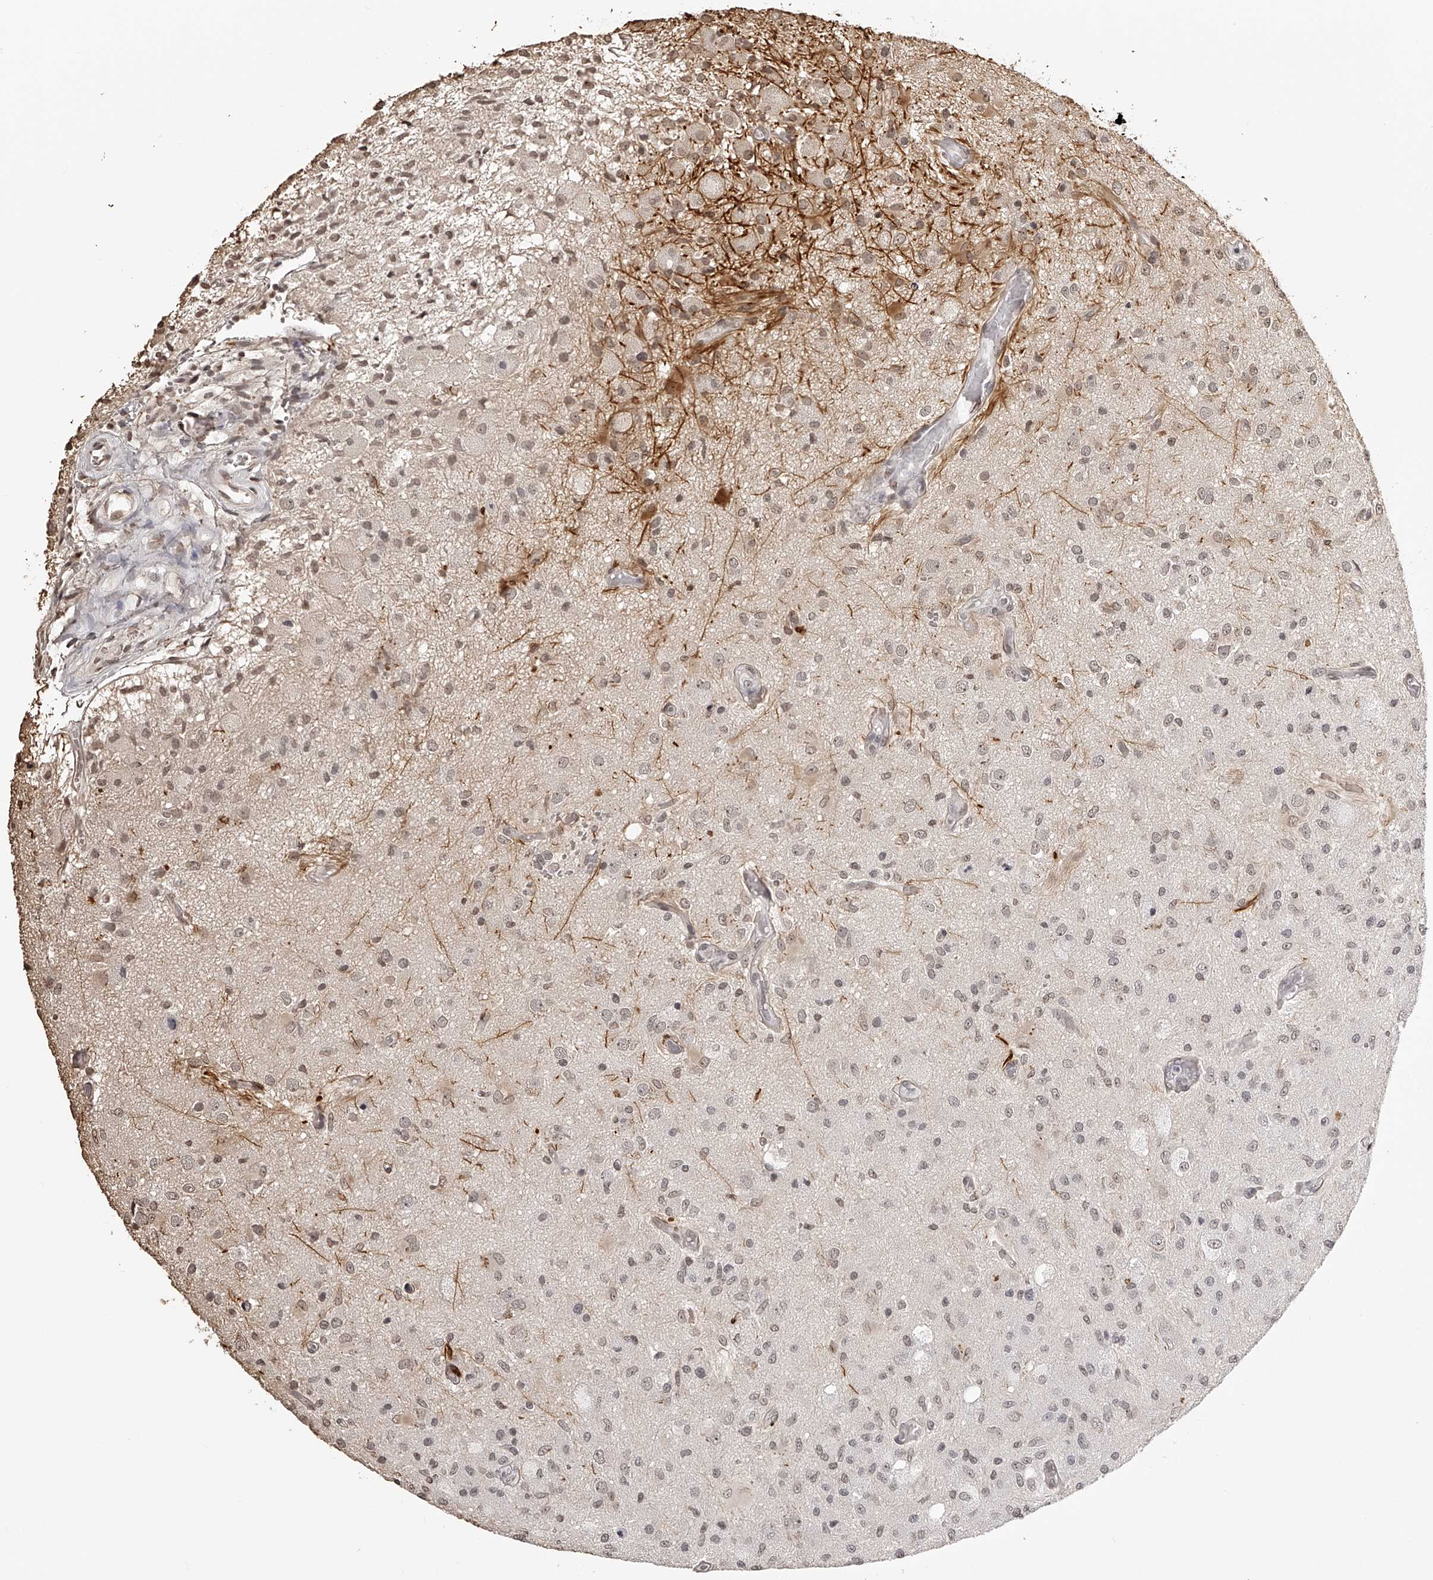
{"staining": {"intensity": "weak", "quantity": ">75%", "location": "nuclear"}, "tissue": "glioma", "cell_type": "Tumor cells", "image_type": "cancer", "snomed": [{"axis": "morphology", "description": "Normal tissue, NOS"}, {"axis": "morphology", "description": "Glioma, malignant, High grade"}, {"axis": "topography", "description": "Cerebral cortex"}], "caption": "DAB (3,3'-diaminobenzidine) immunohistochemical staining of human malignant glioma (high-grade) demonstrates weak nuclear protein expression in about >75% of tumor cells. The staining is performed using DAB (3,3'-diaminobenzidine) brown chromogen to label protein expression. The nuclei are counter-stained blue using hematoxylin.", "gene": "ZNF503", "patient": {"sex": "male", "age": 77}}